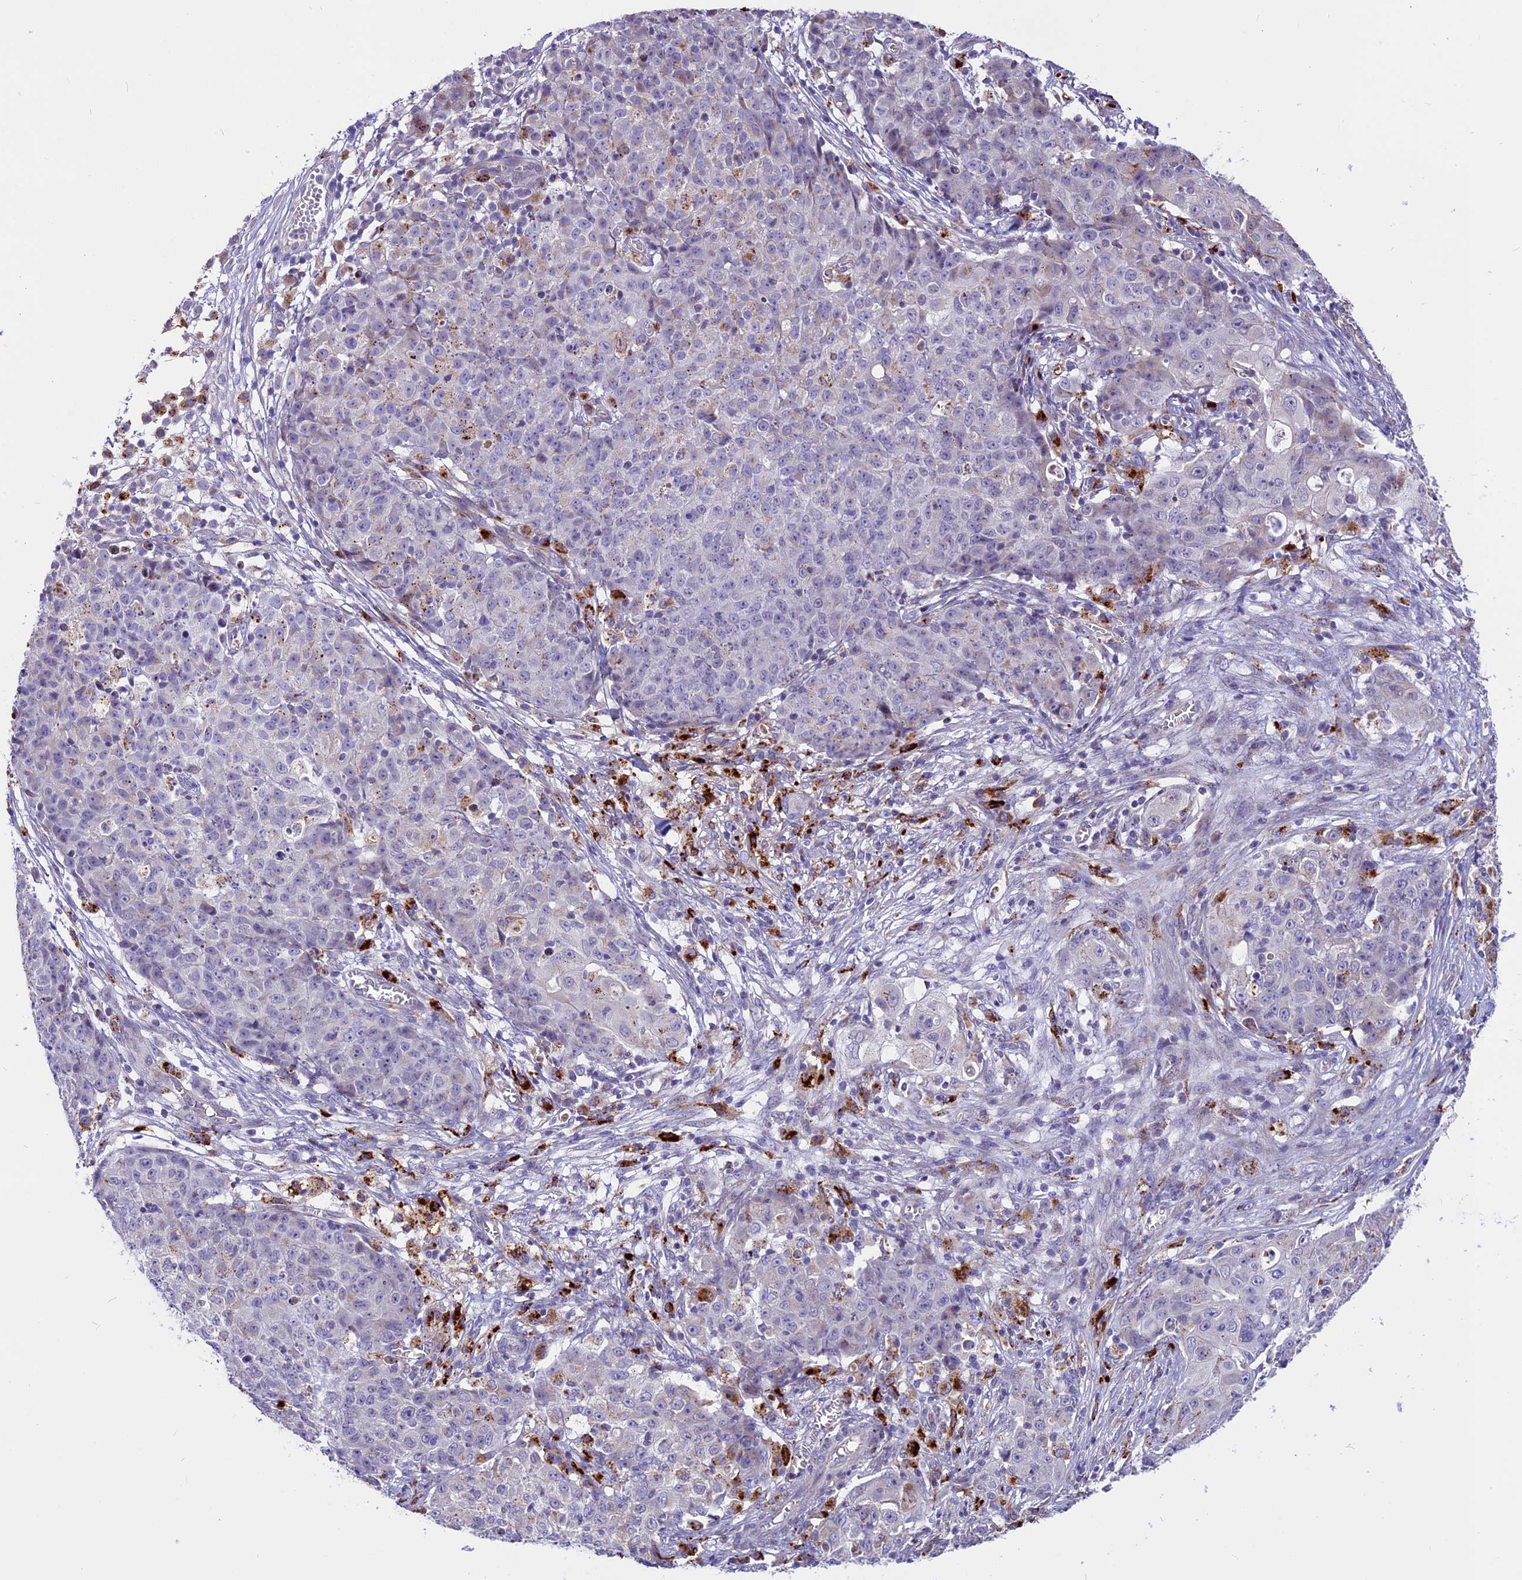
{"staining": {"intensity": "weak", "quantity": "<25%", "location": "cytoplasmic/membranous"}, "tissue": "ovarian cancer", "cell_type": "Tumor cells", "image_type": "cancer", "snomed": [{"axis": "morphology", "description": "Carcinoma, endometroid"}, {"axis": "topography", "description": "Ovary"}], "caption": "Tumor cells show no significant expression in ovarian endometroid carcinoma.", "gene": "THRSP", "patient": {"sex": "female", "age": 42}}